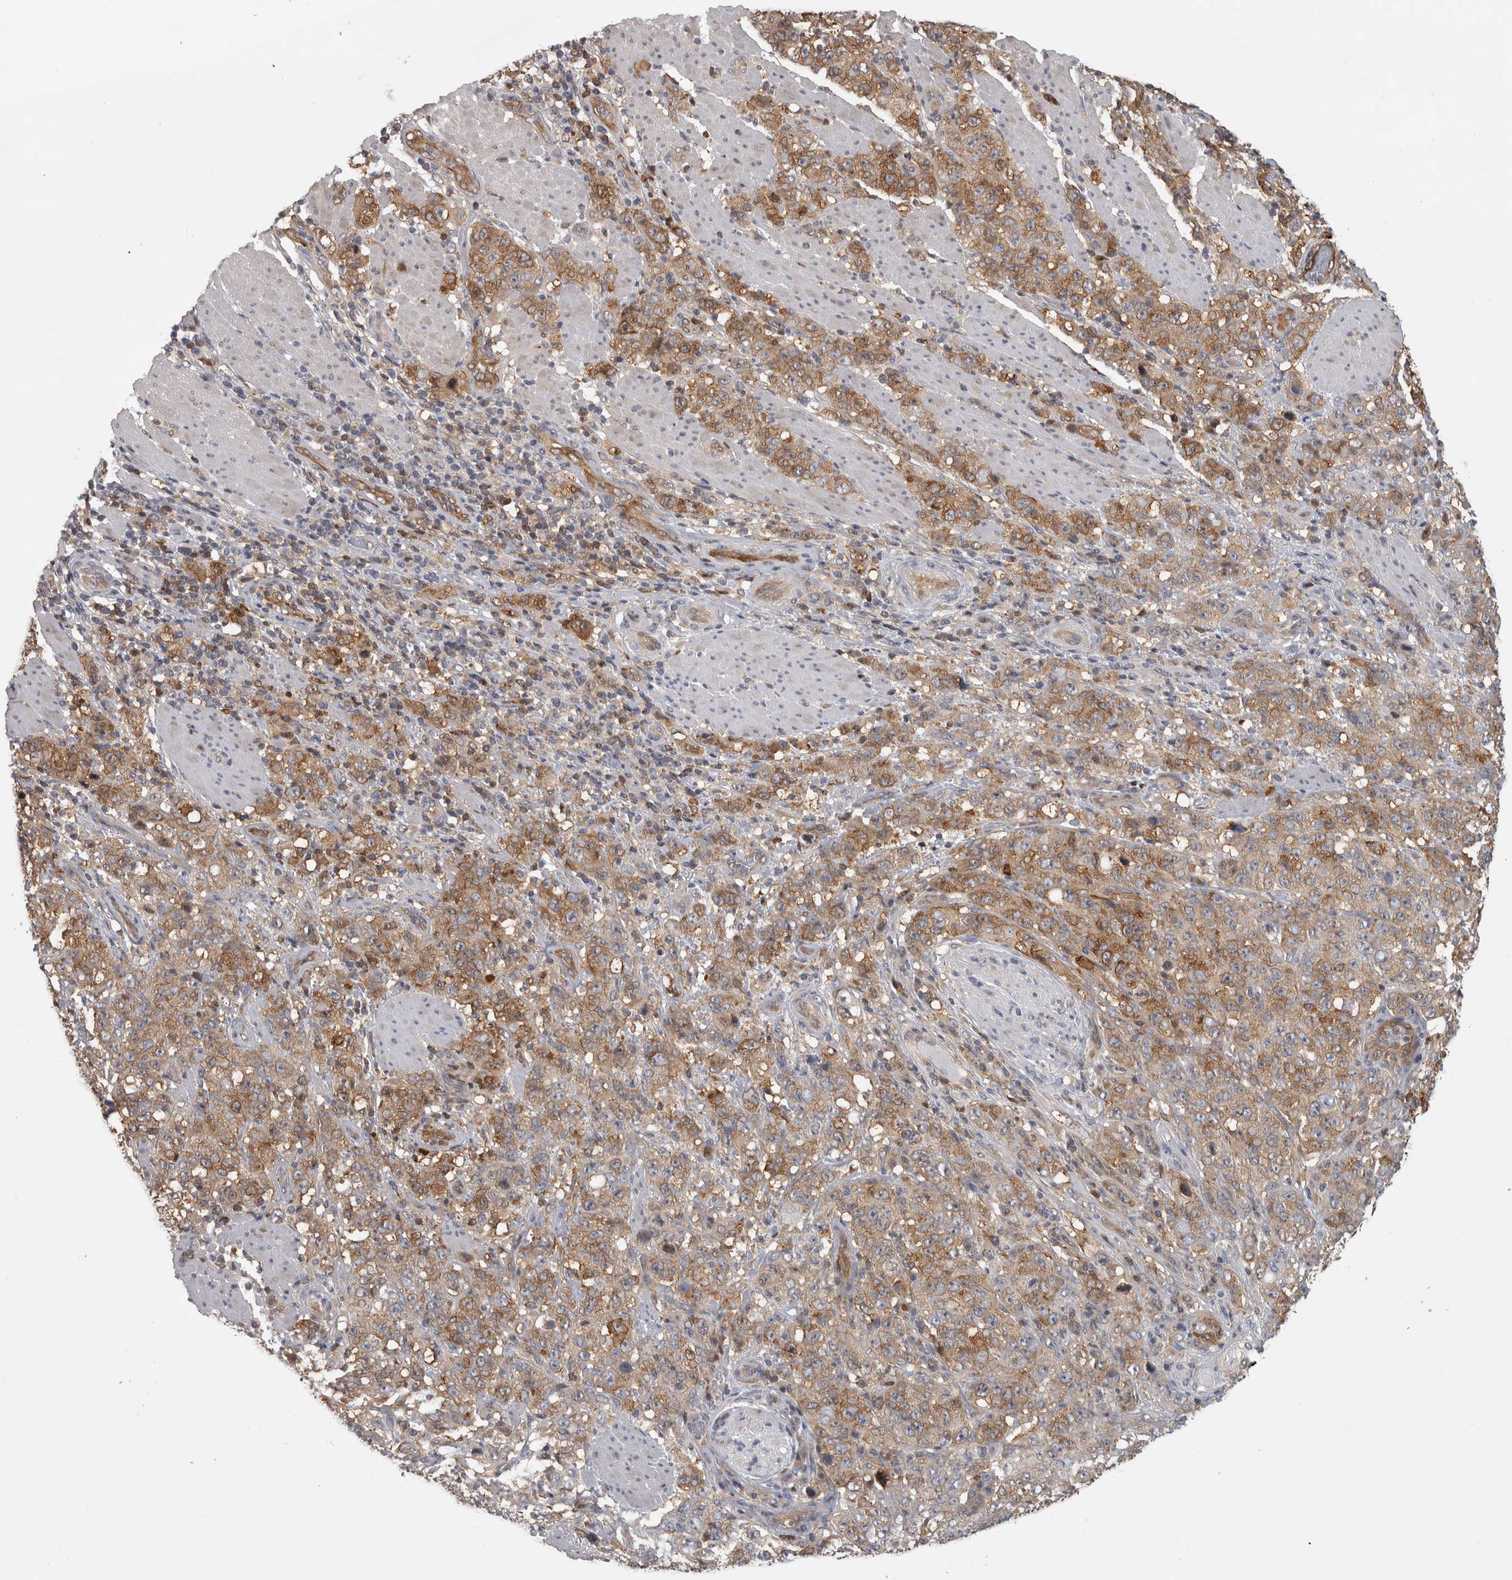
{"staining": {"intensity": "moderate", "quantity": ">75%", "location": "cytoplasmic/membranous"}, "tissue": "stomach cancer", "cell_type": "Tumor cells", "image_type": "cancer", "snomed": [{"axis": "morphology", "description": "Adenocarcinoma, NOS"}, {"axis": "topography", "description": "Stomach"}], "caption": "Immunohistochemical staining of human stomach cancer exhibits moderate cytoplasmic/membranous protein staining in approximately >75% of tumor cells.", "gene": "NFKB2", "patient": {"sex": "male", "age": 48}}